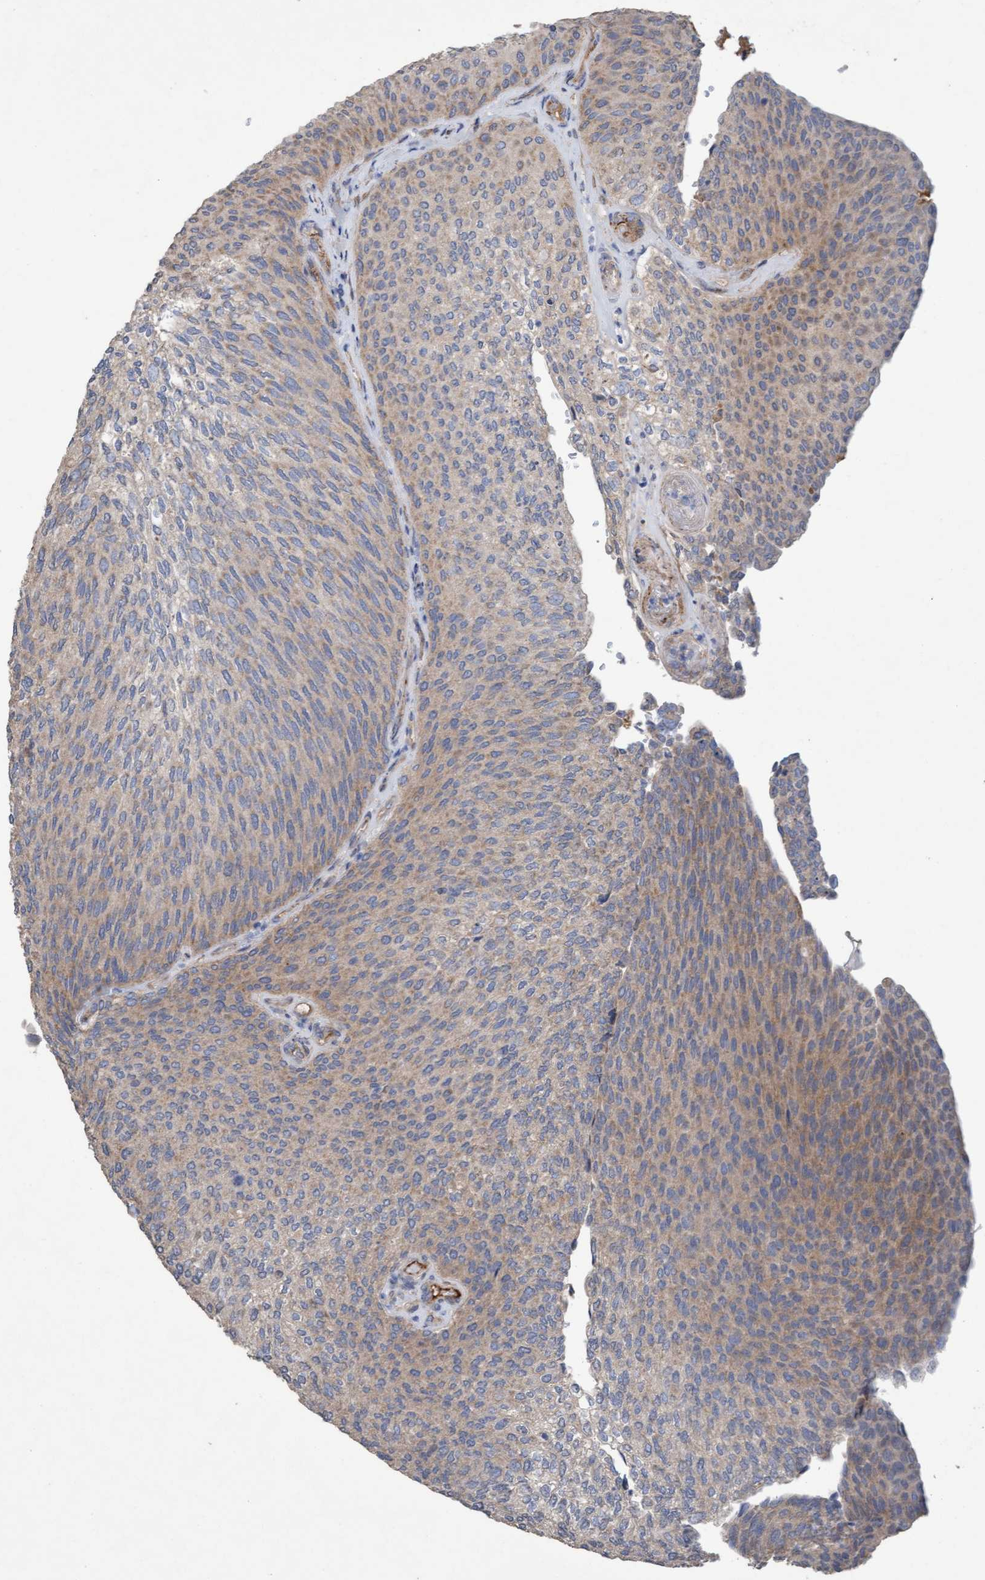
{"staining": {"intensity": "weak", "quantity": "<25%", "location": "cytoplasmic/membranous"}, "tissue": "urothelial cancer", "cell_type": "Tumor cells", "image_type": "cancer", "snomed": [{"axis": "morphology", "description": "Urothelial carcinoma, Low grade"}, {"axis": "topography", "description": "Urinary bladder"}], "caption": "IHC of human urothelial cancer demonstrates no positivity in tumor cells. Brightfield microscopy of IHC stained with DAB (brown) and hematoxylin (blue), captured at high magnification.", "gene": "DDHD2", "patient": {"sex": "female", "age": 79}}